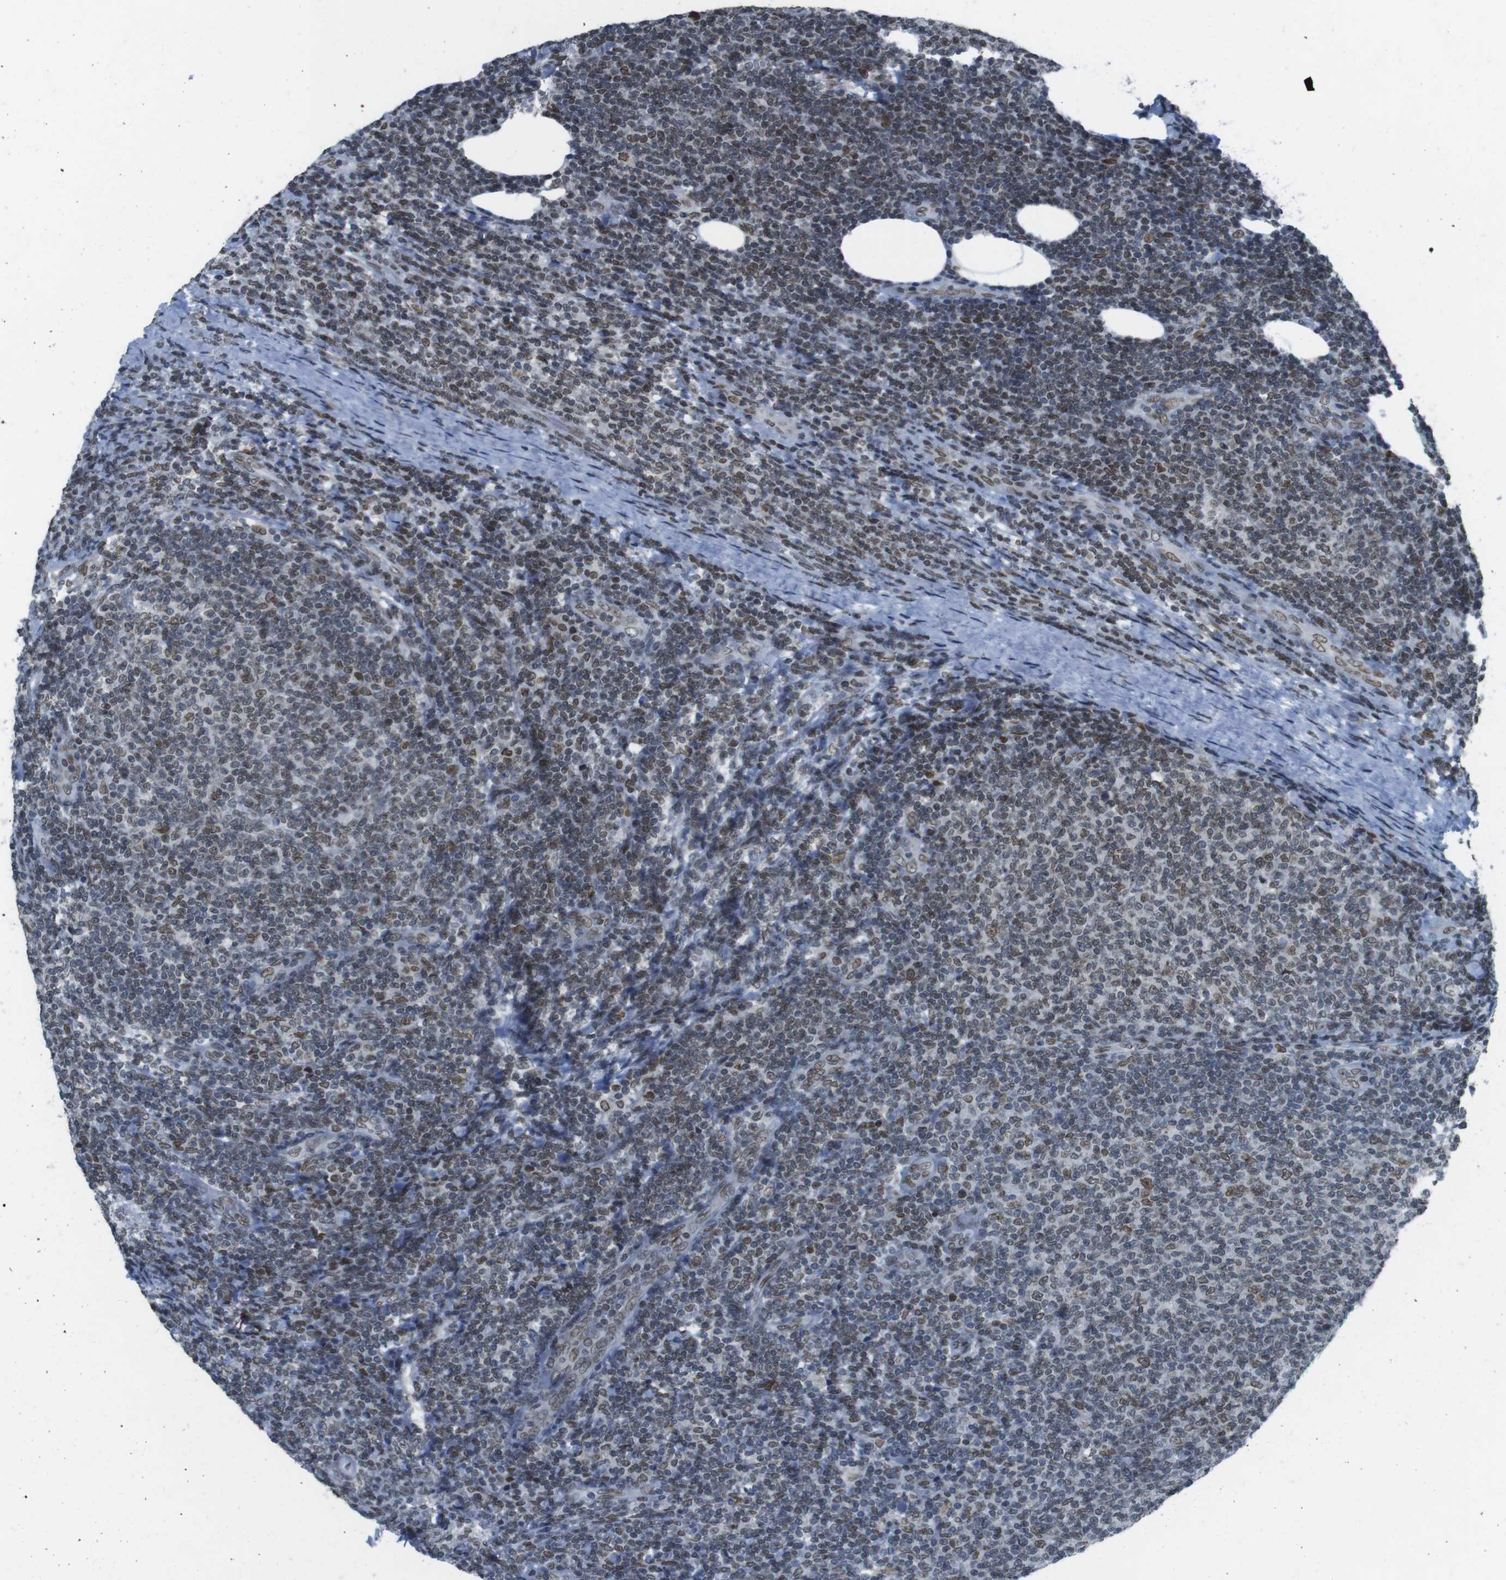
{"staining": {"intensity": "moderate", "quantity": ">75%", "location": "nuclear"}, "tissue": "lymphoma", "cell_type": "Tumor cells", "image_type": "cancer", "snomed": [{"axis": "morphology", "description": "Malignant lymphoma, non-Hodgkin's type, Low grade"}, {"axis": "topography", "description": "Lymph node"}], "caption": "Brown immunohistochemical staining in lymphoma reveals moderate nuclear staining in about >75% of tumor cells. (Stains: DAB (3,3'-diaminobenzidine) in brown, nuclei in blue, Microscopy: brightfield microscopy at high magnification).", "gene": "MAD1L1", "patient": {"sex": "male", "age": 66}}